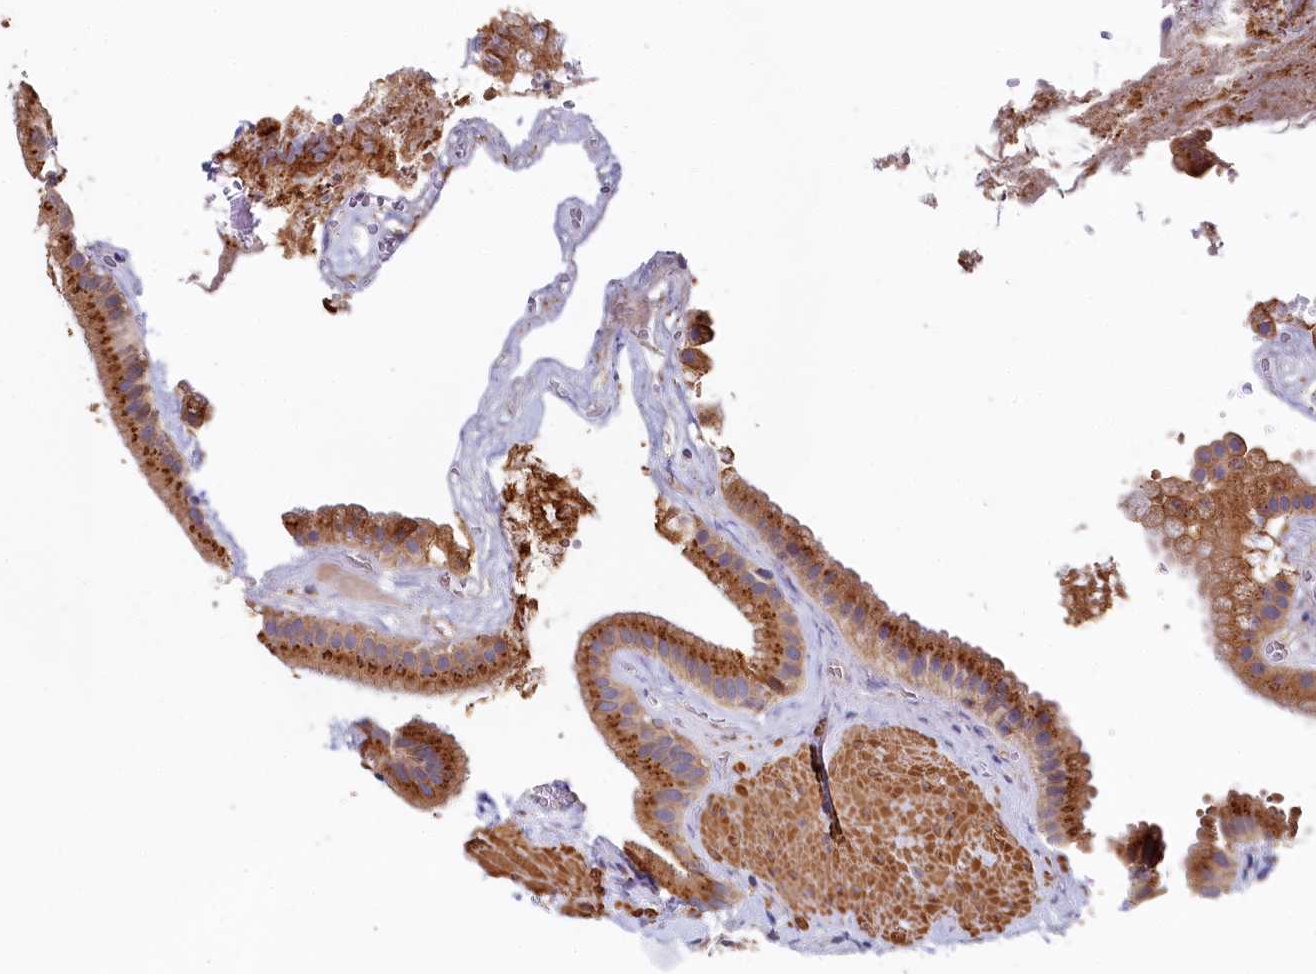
{"staining": {"intensity": "strong", "quantity": ">75%", "location": "cytoplasmic/membranous"}, "tissue": "gallbladder", "cell_type": "Glandular cells", "image_type": "normal", "snomed": [{"axis": "morphology", "description": "Normal tissue, NOS"}, {"axis": "topography", "description": "Gallbladder"}], "caption": "This image displays normal gallbladder stained with IHC to label a protein in brown. The cytoplasmic/membranous of glandular cells show strong positivity for the protein. Nuclei are counter-stained blue.", "gene": "BET1L", "patient": {"sex": "male", "age": 55}}